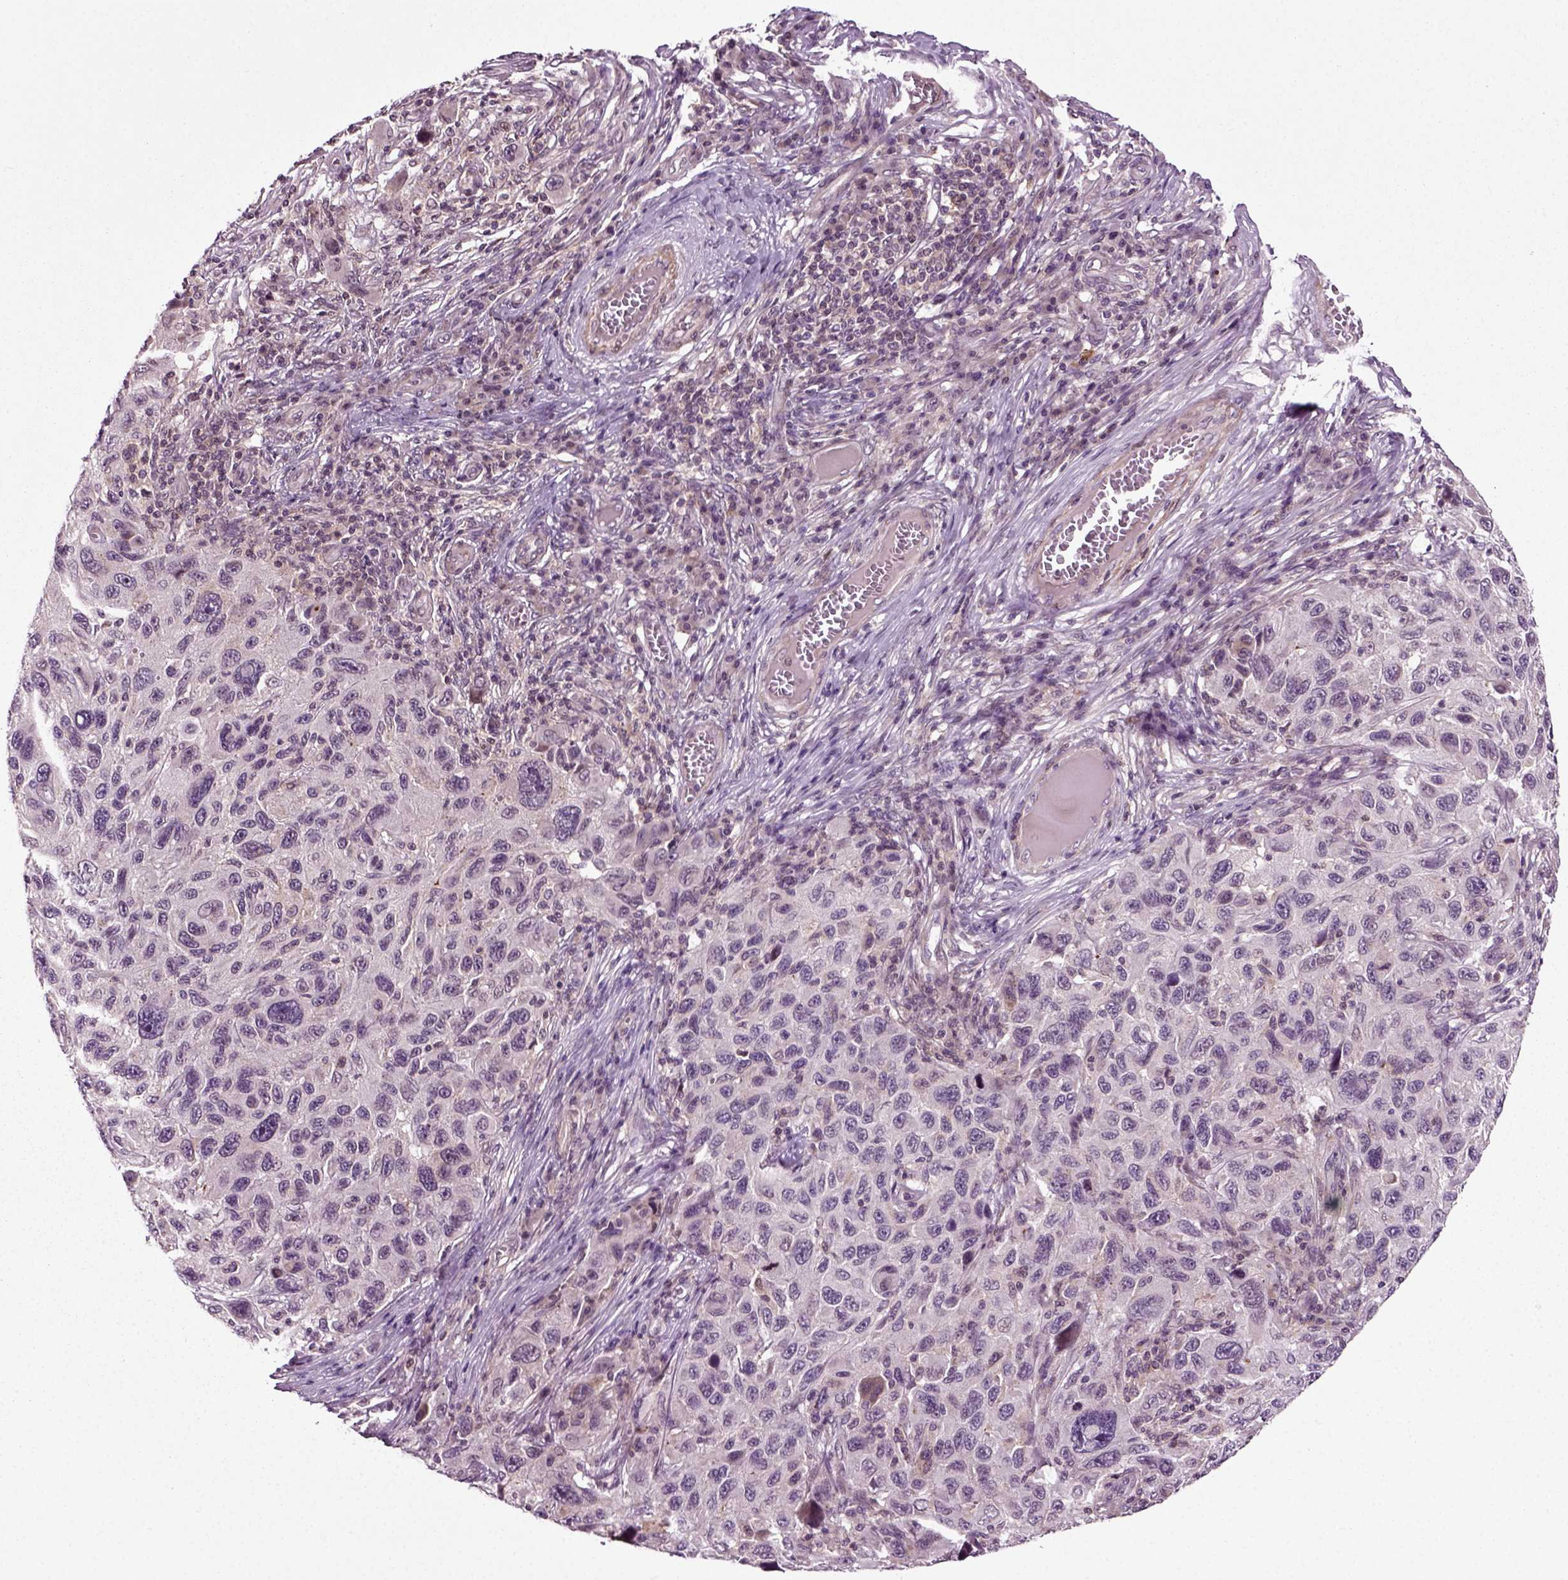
{"staining": {"intensity": "negative", "quantity": "none", "location": "none"}, "tissue": "melanoma", "cell_type": "Tumor cells", "image_type": "cancer", "snomed": [{"axis": "morphology", "description": "Malignant melanoma, NOS"}, {"axis": "topography", "description": "Skin"}], "caption": "Immunohistochemistry (IHC) of melanoma demonstrates no expression in tumor cells.", "gene": "KNSTRN", "patient": {"sex": "male", "age": 53}}